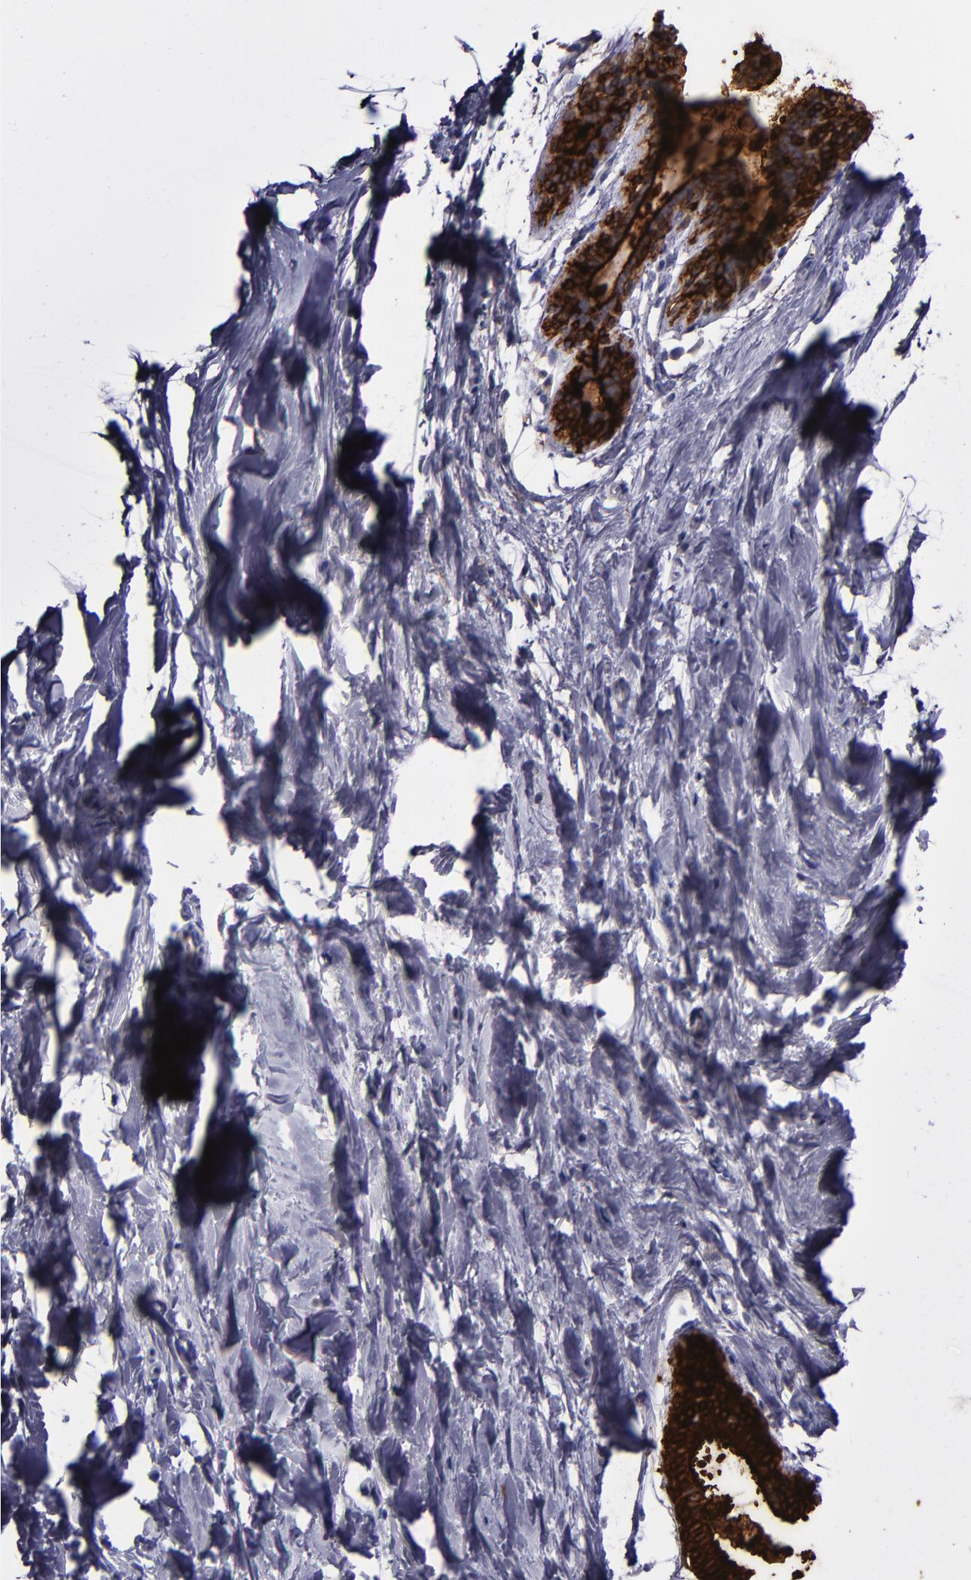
{"staining": {"intensity": "negative", "quantity": "none", "location": "none"}, "tissue": "breast", "cell_type": "Adipocytes", "image_type": "normal", "snomed": [{"axis": "morphology", "description": "Normal tissue, NOS"}, {"axis": "topography", "description": "Breast"}], "caption": "IHC image of benign breast stained for a protein (brown), which demonstrates no staining in adipocytes.", "gene": "MFGE8", "patient": {"sex": "female", "age": 23}}